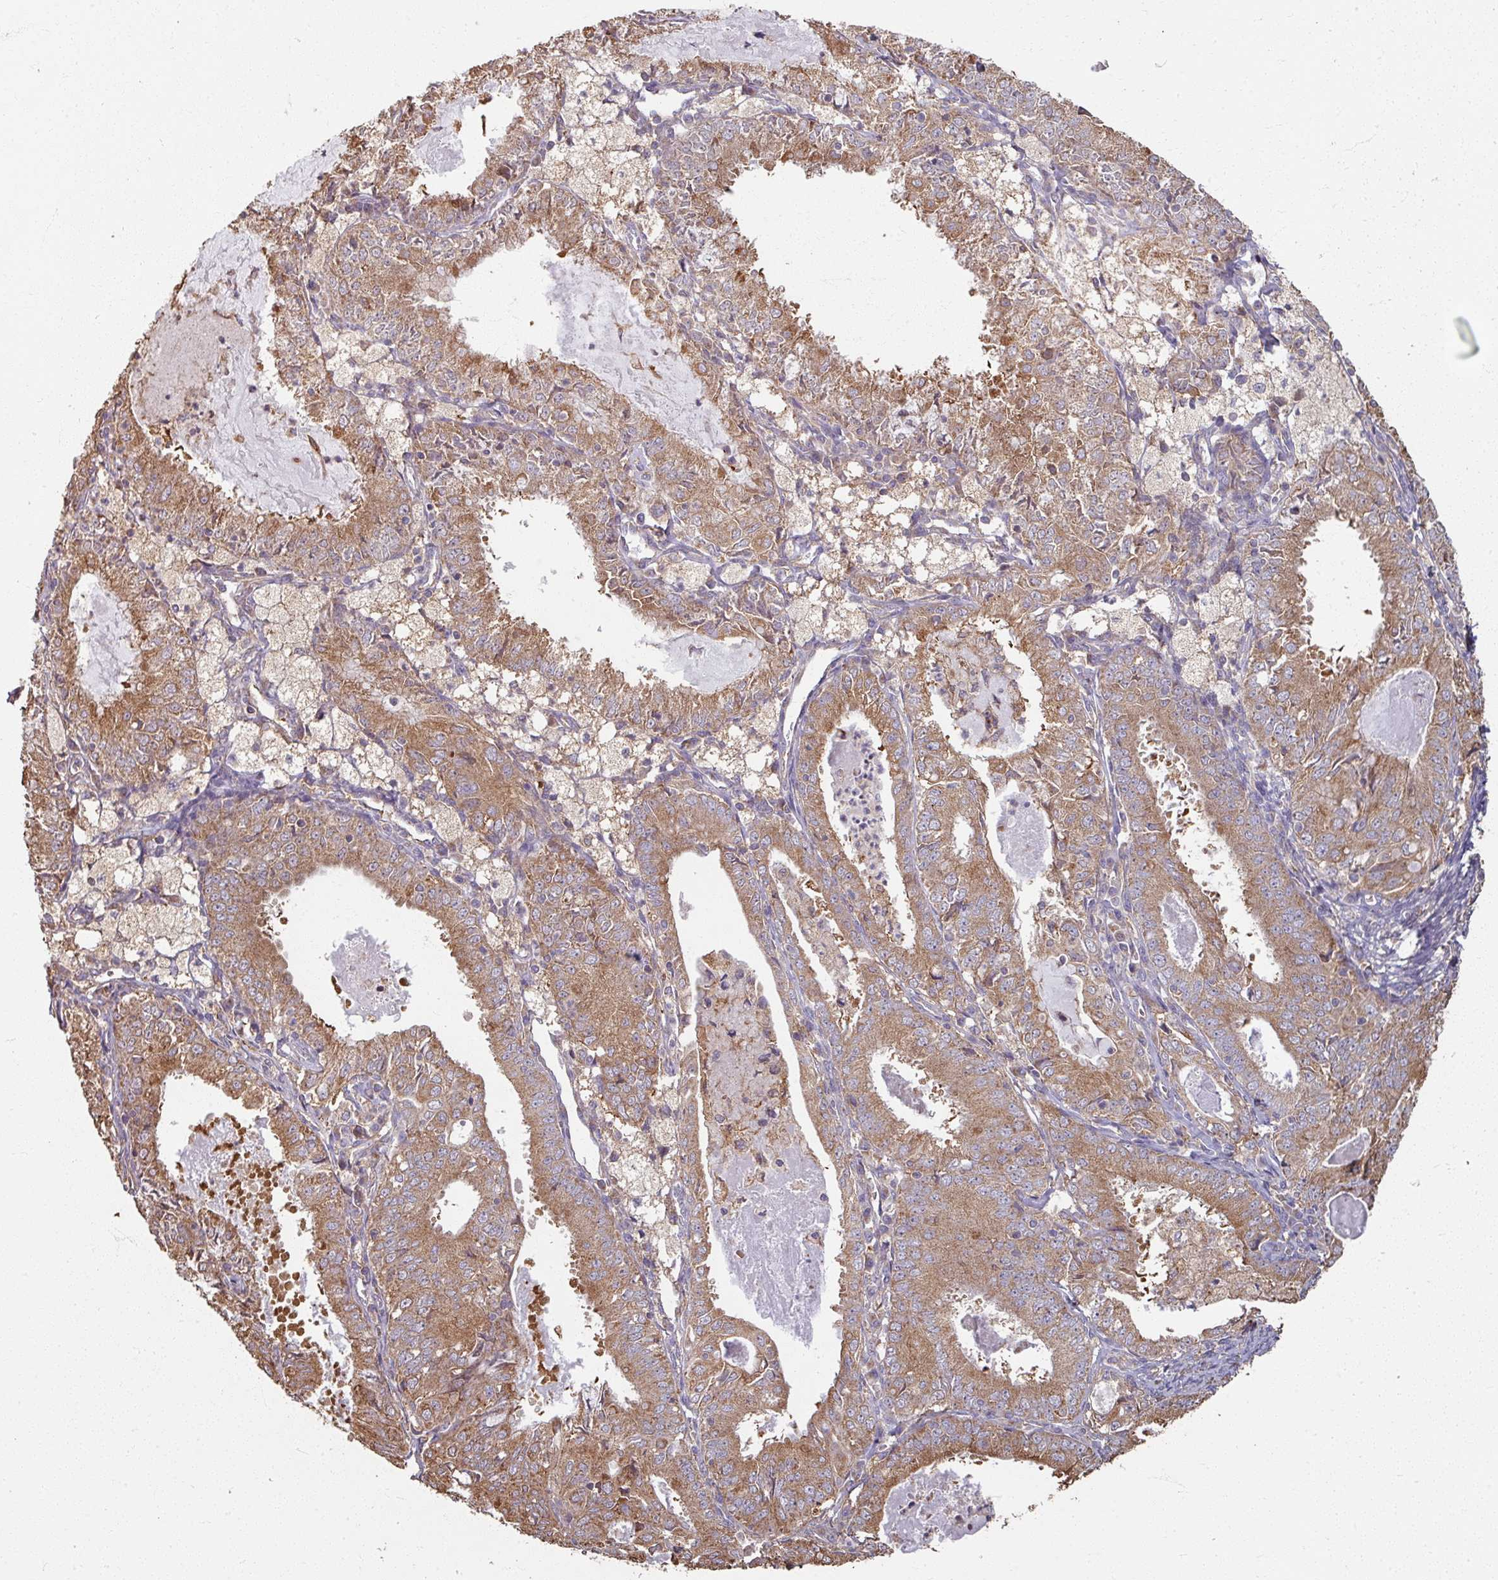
{"staining": {"intensity": "moderate", "quantity": ">75%", "location": "cytoplasmic/membranous"}, "tissue": "endometrial cancer", "cell_type": "Tumor cells", "image_type": "cancer", "snomed": [{"axis": "morphology", "description": "Adenocarcinoma, NOS"}, {"axis": "topography", "description": "Endometrium"}], "caption": "Endometrial cancer stained with a brown dye exhibits moderate cytoplasmic/membranous positive positivity in about >75% of tumor cells.", "gene": "CCDC68", "patient": {"sex": "female", "age": 57}}